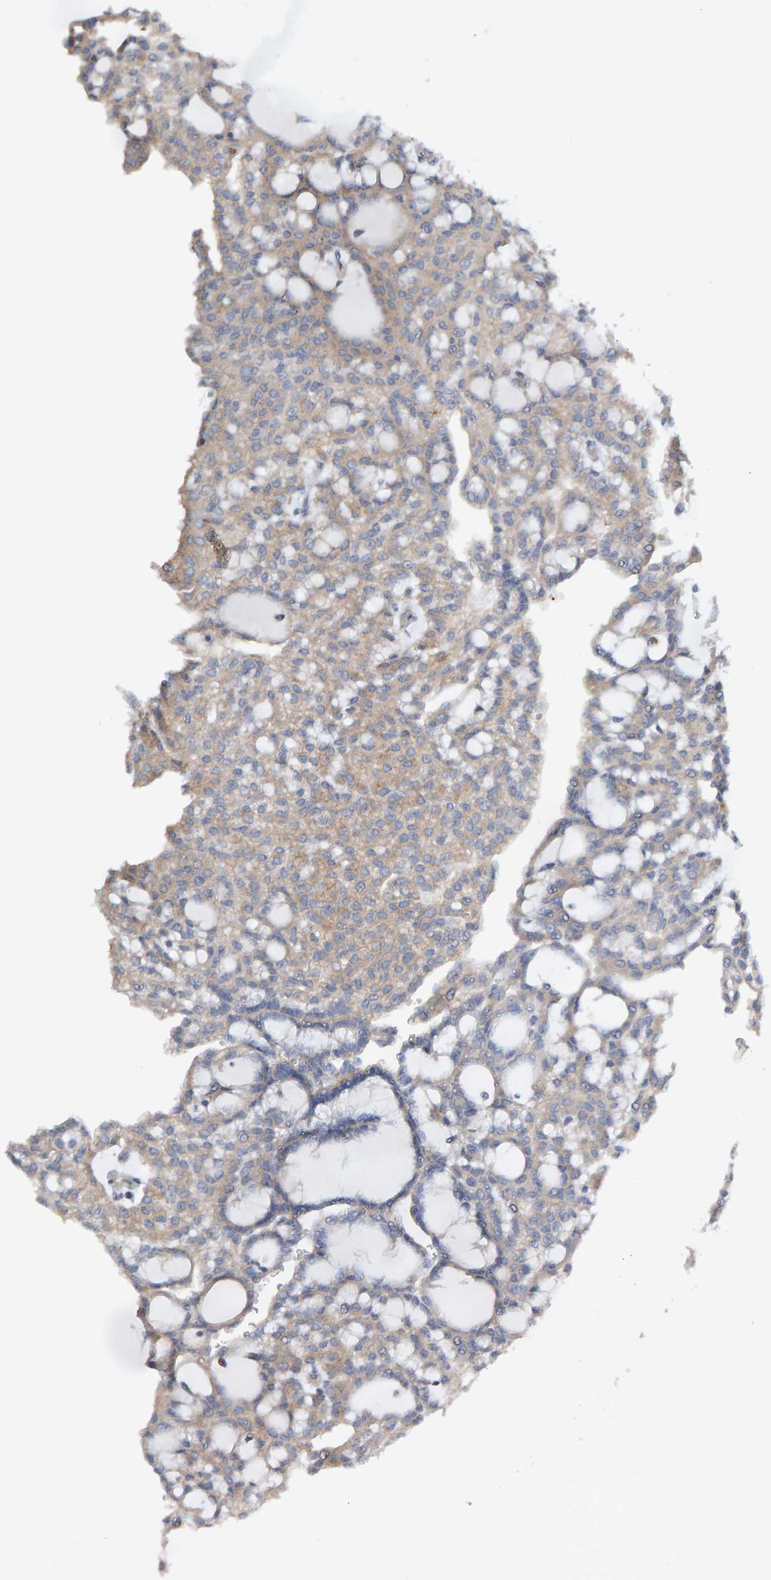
{"staining": {"intensity": "weak", "quantity": "25%-75%", "location": "cytoplasmic/membranous"}, "tissue": "renal cancer", "cell_type": "Tumor cells", "image_type": "cancer", "snomed": [{"axis": "morphology", "description": "Adenocarcinoma, NOS"}, {"axis": "topography", "description": "Kidney"}], "caption": "The photomicrograph displays immunohistochemical staining of renal adenocarcinoma. There is weak cytoplasmic/membranous positivity is seen in about 25%-75% of tumor cells.", "gene": "CCM2", "patient": {"sex": "male", "age": 63}}